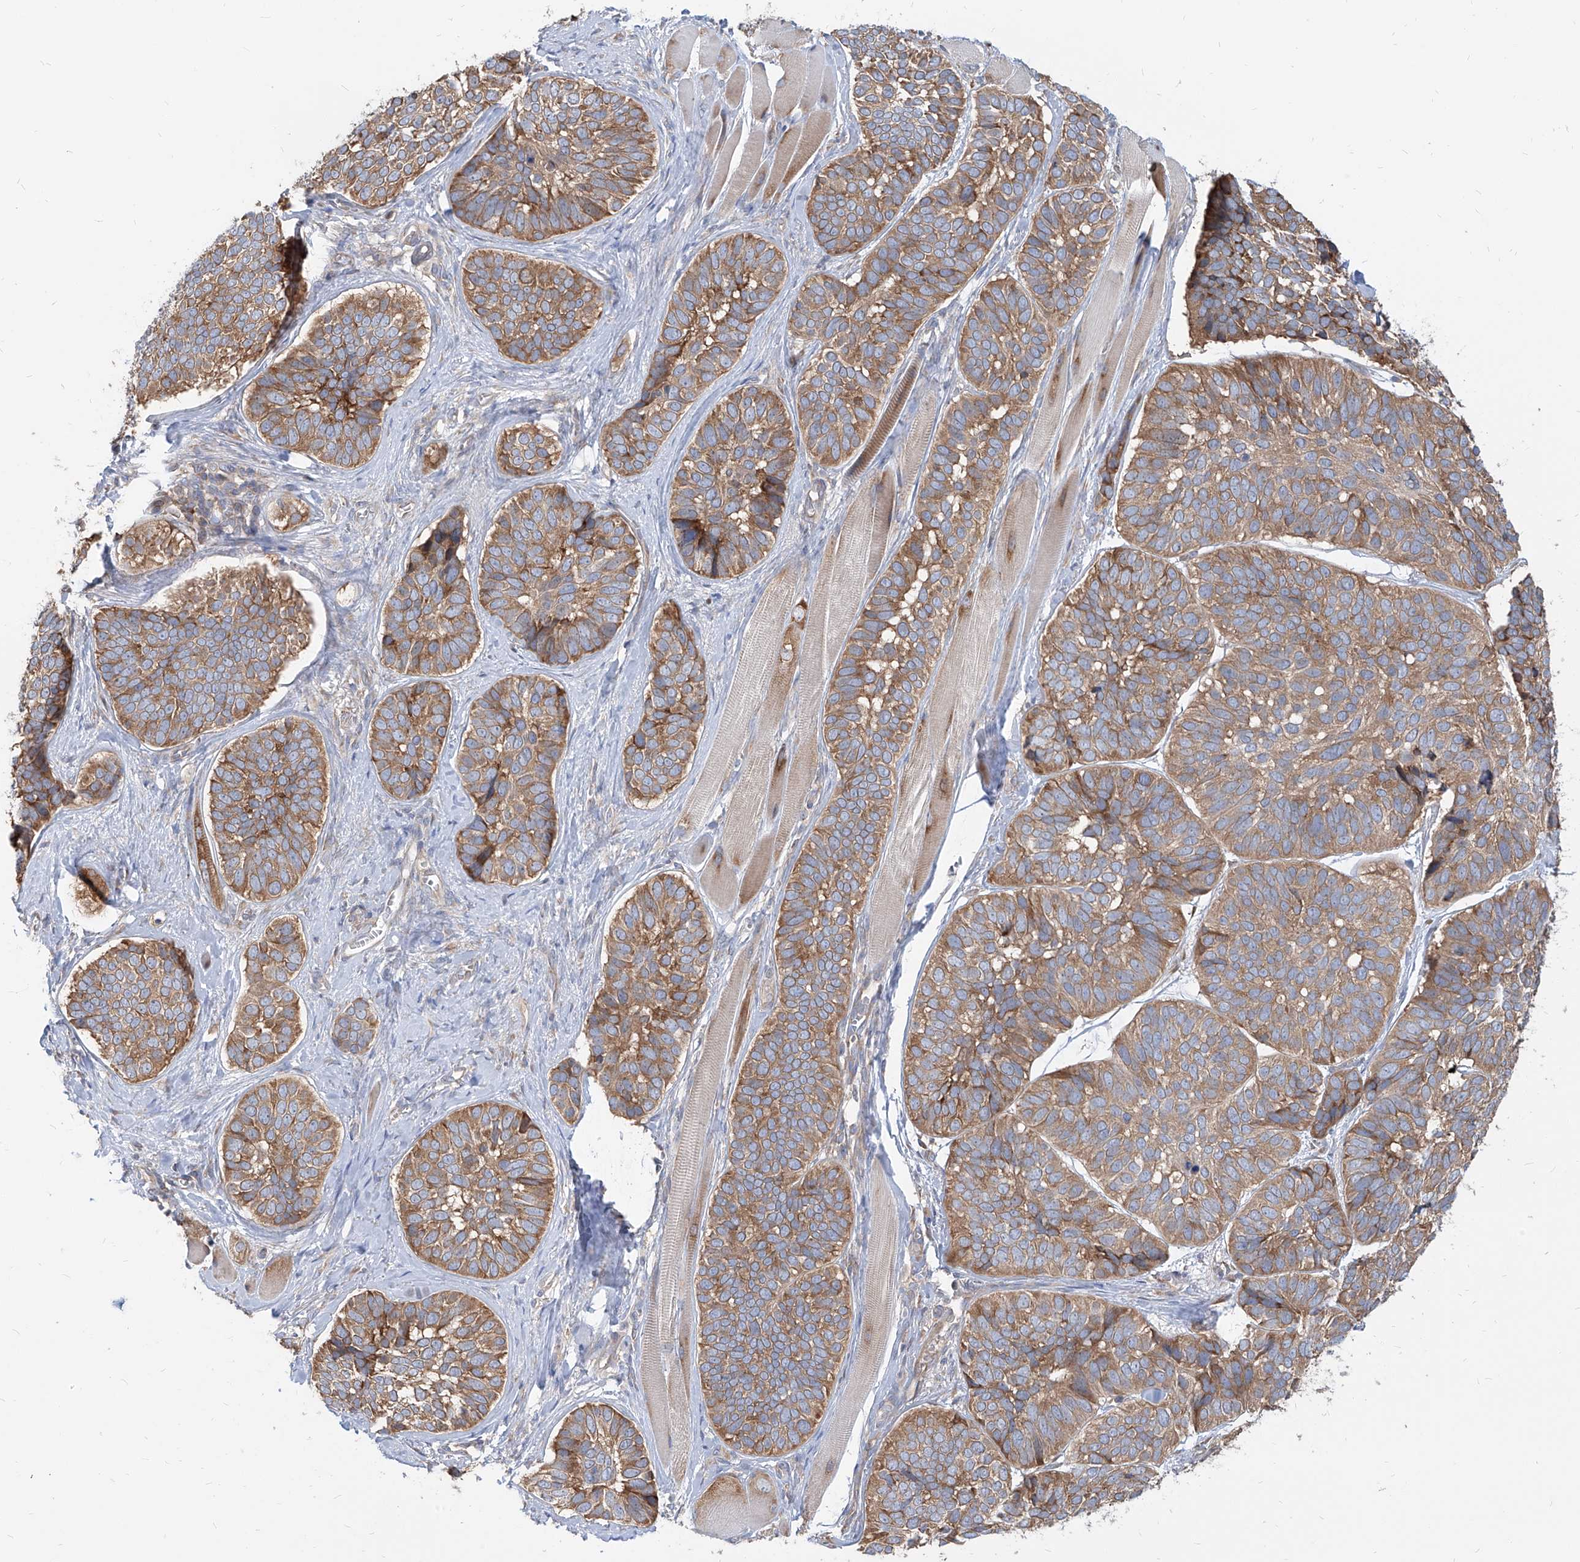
{"staining": {"intensity": "moderate", "quantity": ">75%", "location": "cytoplasmic/membranous"}, "tissue": "skin cancer", "cell_type": "Tumor cells", "image_type": "cancer", "snomed": [{"axis": "morphology", "description": "Basal cell carcinoma"}, {"axis": "topography", "description": "Skin"}], "caption": "Moderate cytoplasmic/membranous protein positivity is appreciated in approximately >75% of tumor cells in skin basal cell carcinoma. (DAB = brown stain, brightfield microscopy at high magnification).", "gene": "FAM83B", "patient": {"sex": "male", "age": 62}}